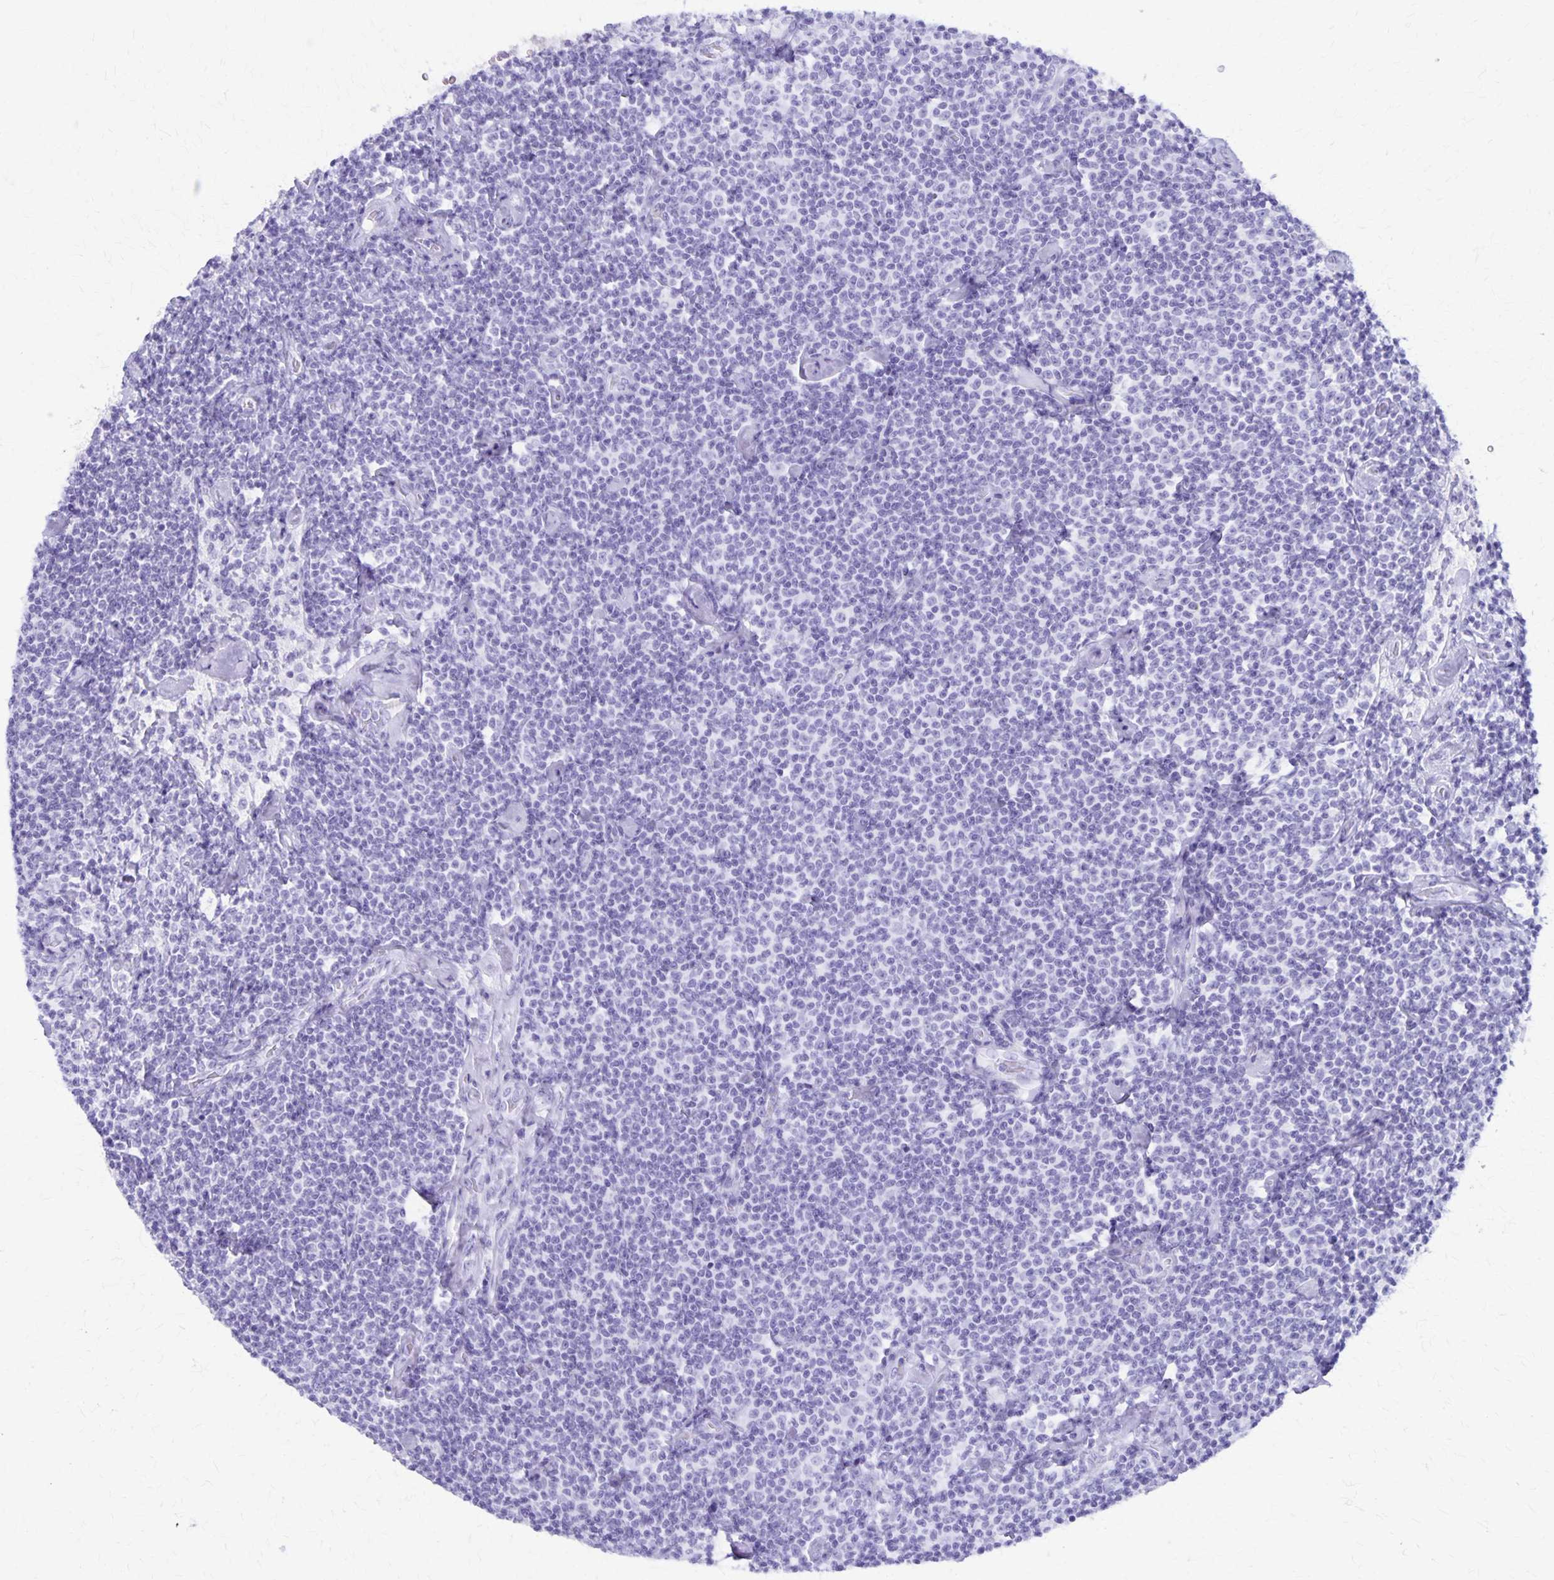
{"staining": {"intensity": "negative", "quantity": "none", "location": "none"}, "tissue": "lymphoma", "cell_type": "Tumor cells", "image_type": "cancer", "snomed": [{"axis": "morphology", "description": "Malignant lymphoma, non-Hodgkin's type, Low grade"}, {"axis": "topography", "description": "Lymph node"}], "caption": "A photomicrograph of lymphoma stained for a protein shows no brown staining in tumor cells. (DAB IHC with hematoxylin counter stain).", "gene": "DEFA5", "patient": {"sex": "male", "age": 81}}